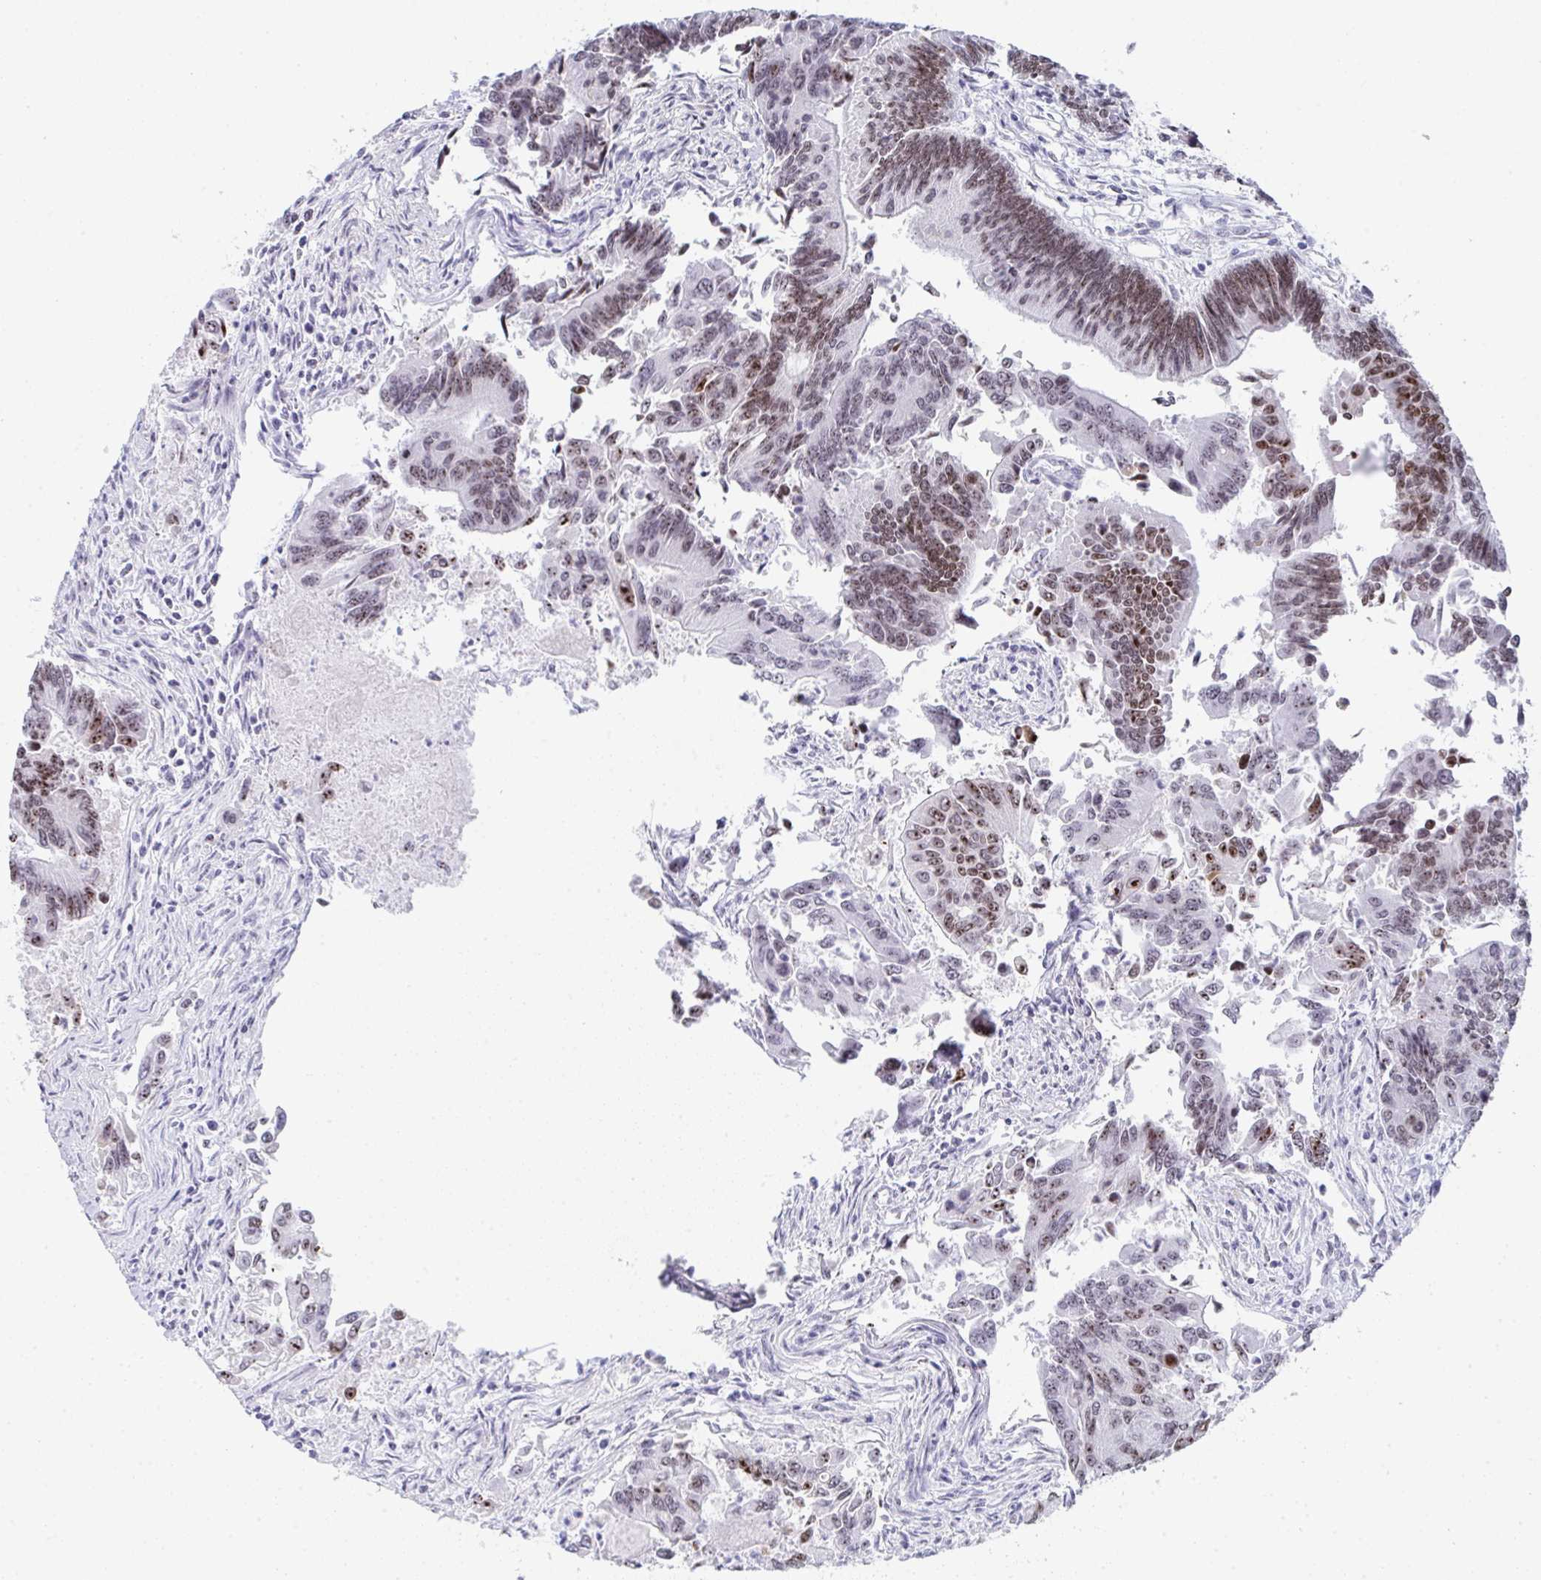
{"staining": {"intensity": "moderate", "quantity": ">75%", "location": "nuclear"}, "tissue": "colorectal cancer", "cell_type": "Tumor cells", "image_type": "cancer", "snomed": [{"axis": "morphology", "description": "Adenocarcinoma, NOS"}, {"axis": "topography", "description": "Colon"}], "caption": "IHC of human adenocarcinoma (colorectal) demonstrates medium levels of moderate nuclear staining in about >75% of tumor cells.", "gene": "NOP10", "patient": {"sex": "female", "age": 67}}